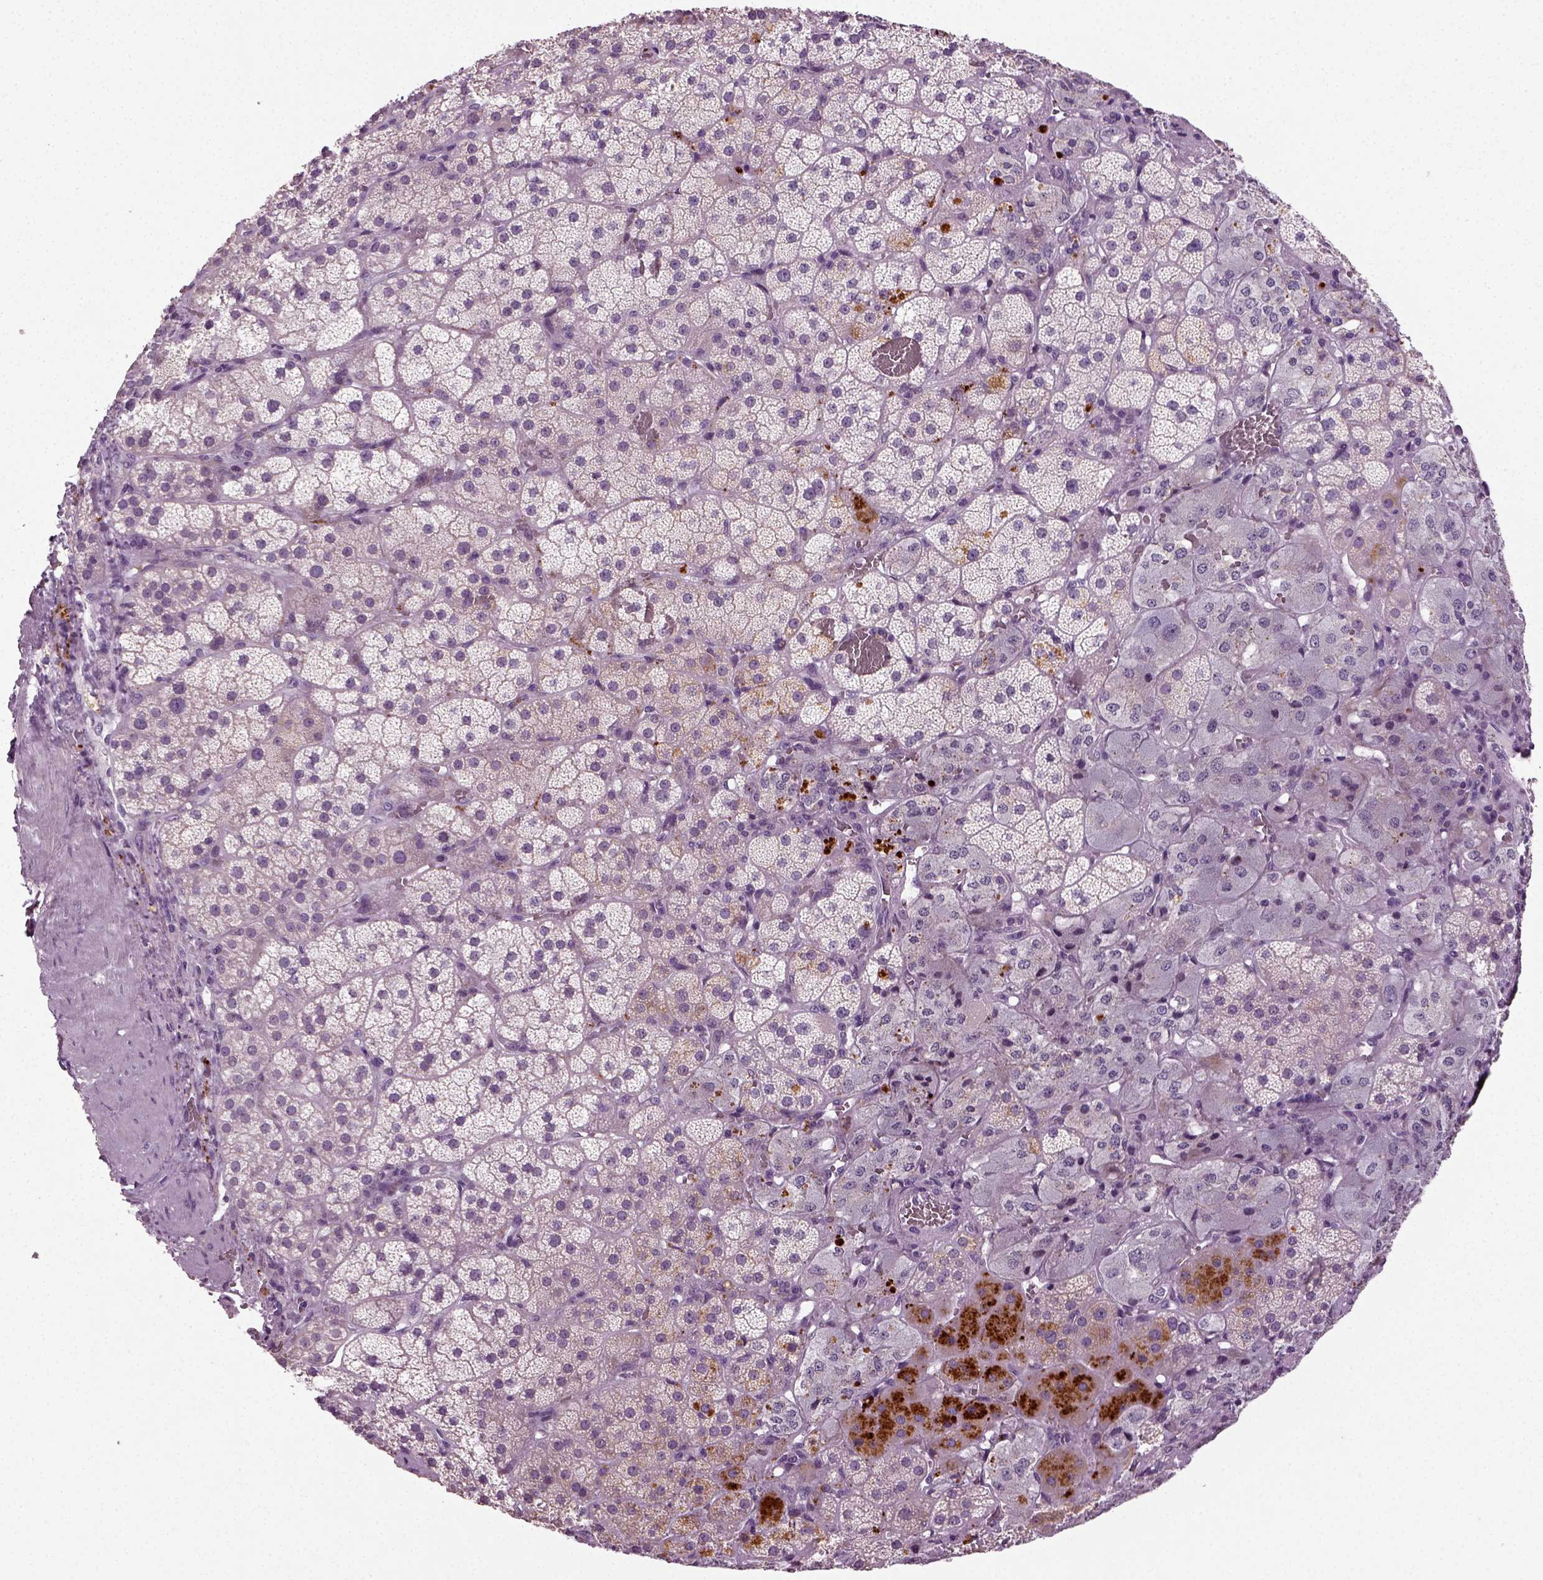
{"staining": {"intensity": "strong", "quantity": "<25%", "location": "cytoplasmic/membranous"}, "tissue": "adrenal gland", "cell_type": "Glandular cells", "image_type": "normal", "snomed": [{"axis": "morphology", "description": "Normal tissue, NOS"}, {"axis": "topography", "description": "Adrenal gland"}], "caption": "IHC image of benign adrenal gland: human adrenal gland stained using IHC exhibits medium levels of strong protein expression localized specifically in the cytoplasmic/membranous of glandular cells, appearing as a cytoplasmic/membranous brown color.", "gene": "SYNGAP1", "patient": {"sex": "male", "age": 57}}